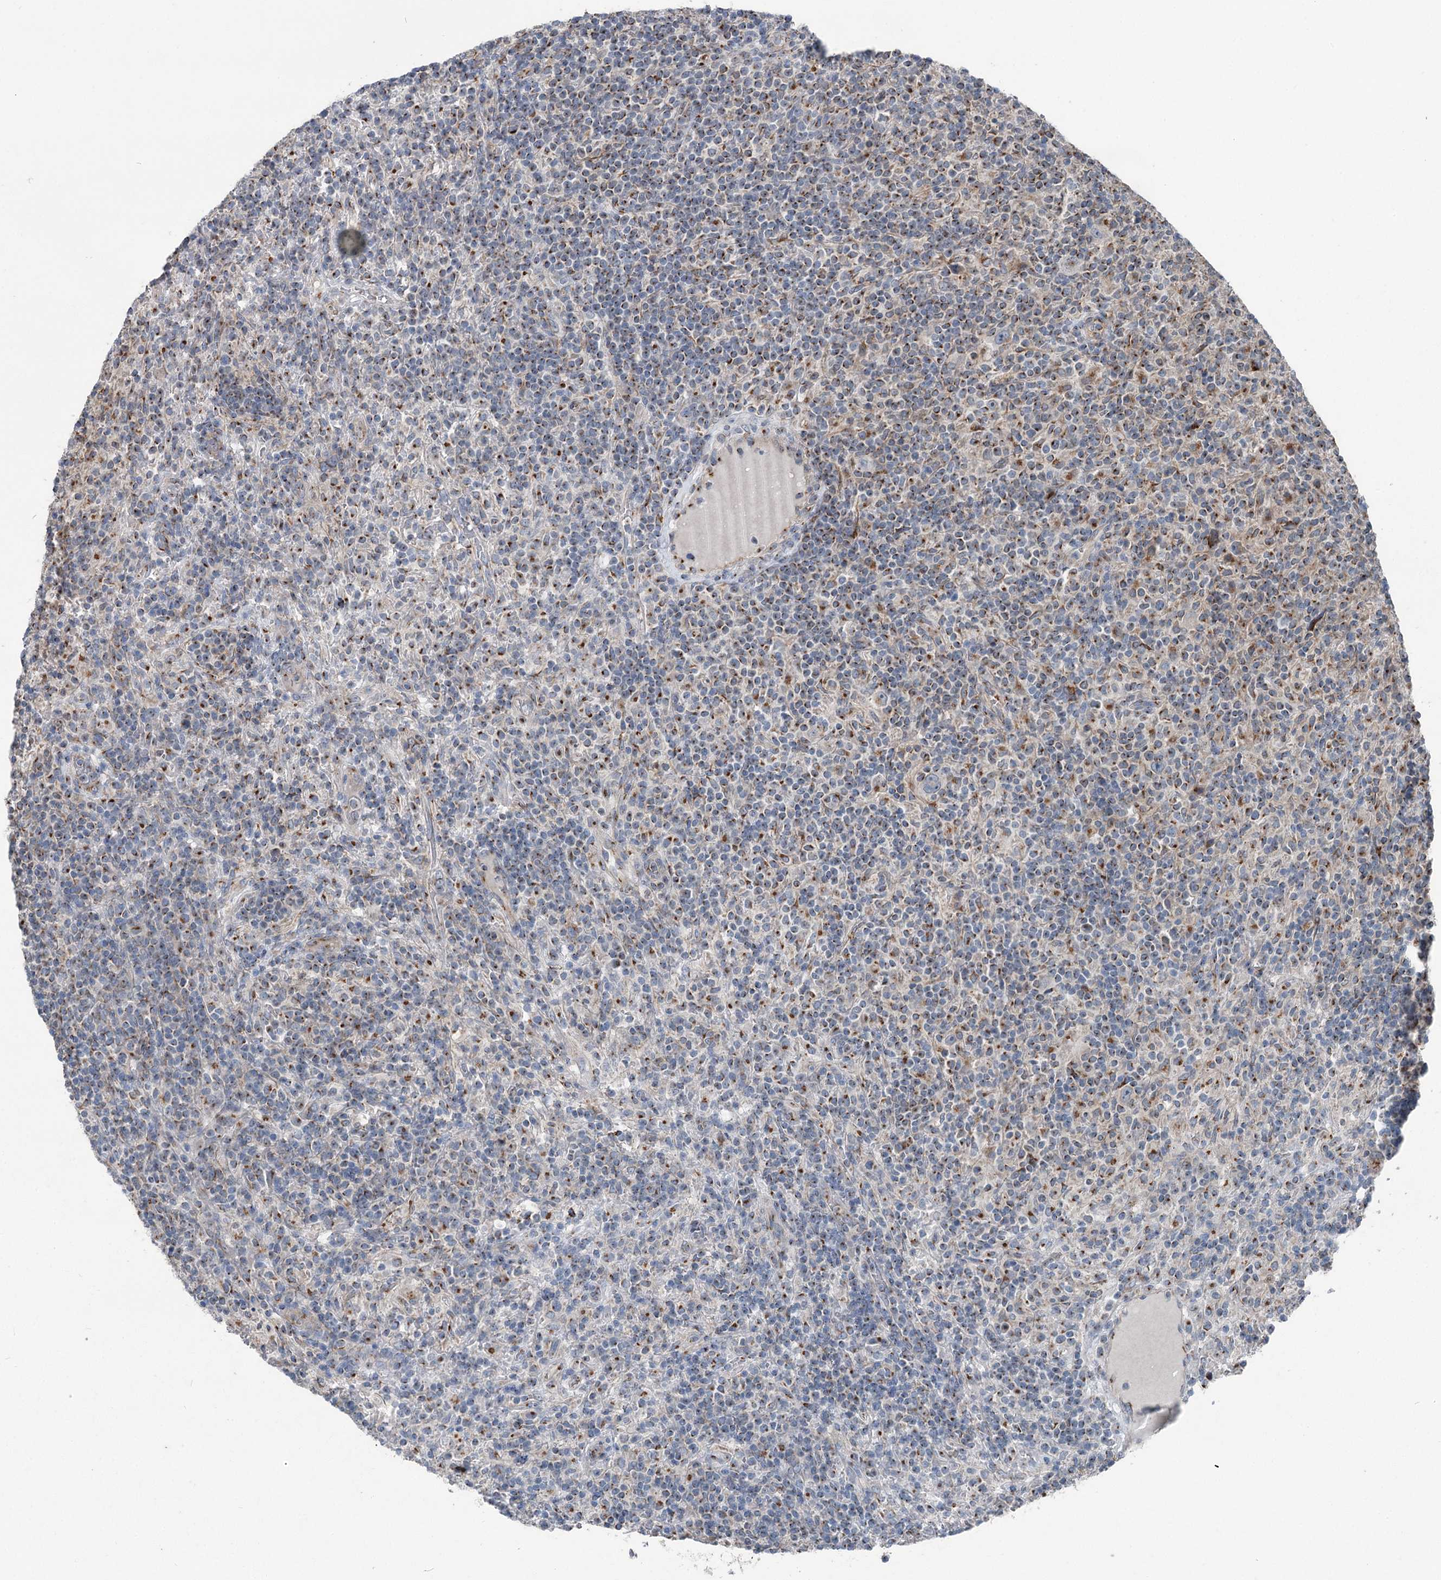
{"staining": {"intensity": "negative", "quantity": "none", "location": "none"}, "tissue": "lymphoma", "cell_type": "Tumor cells", "image_type": "cancer", "snomed": [{"axis": "morphology", "description": "Hodgkin's disease, NOS"}, {"axis": "topography", "description": "Lymph node"}], "caption": "High magnification brightfield microscopy of lymphoma stained with DAB (3,3'-diaminobenzidine) (brown) and counterstained with hematoxylin (blue): tumor cells show no significant expression.", "gene": "ITIH5", "patient": {"sex": "male", "age": 70}}